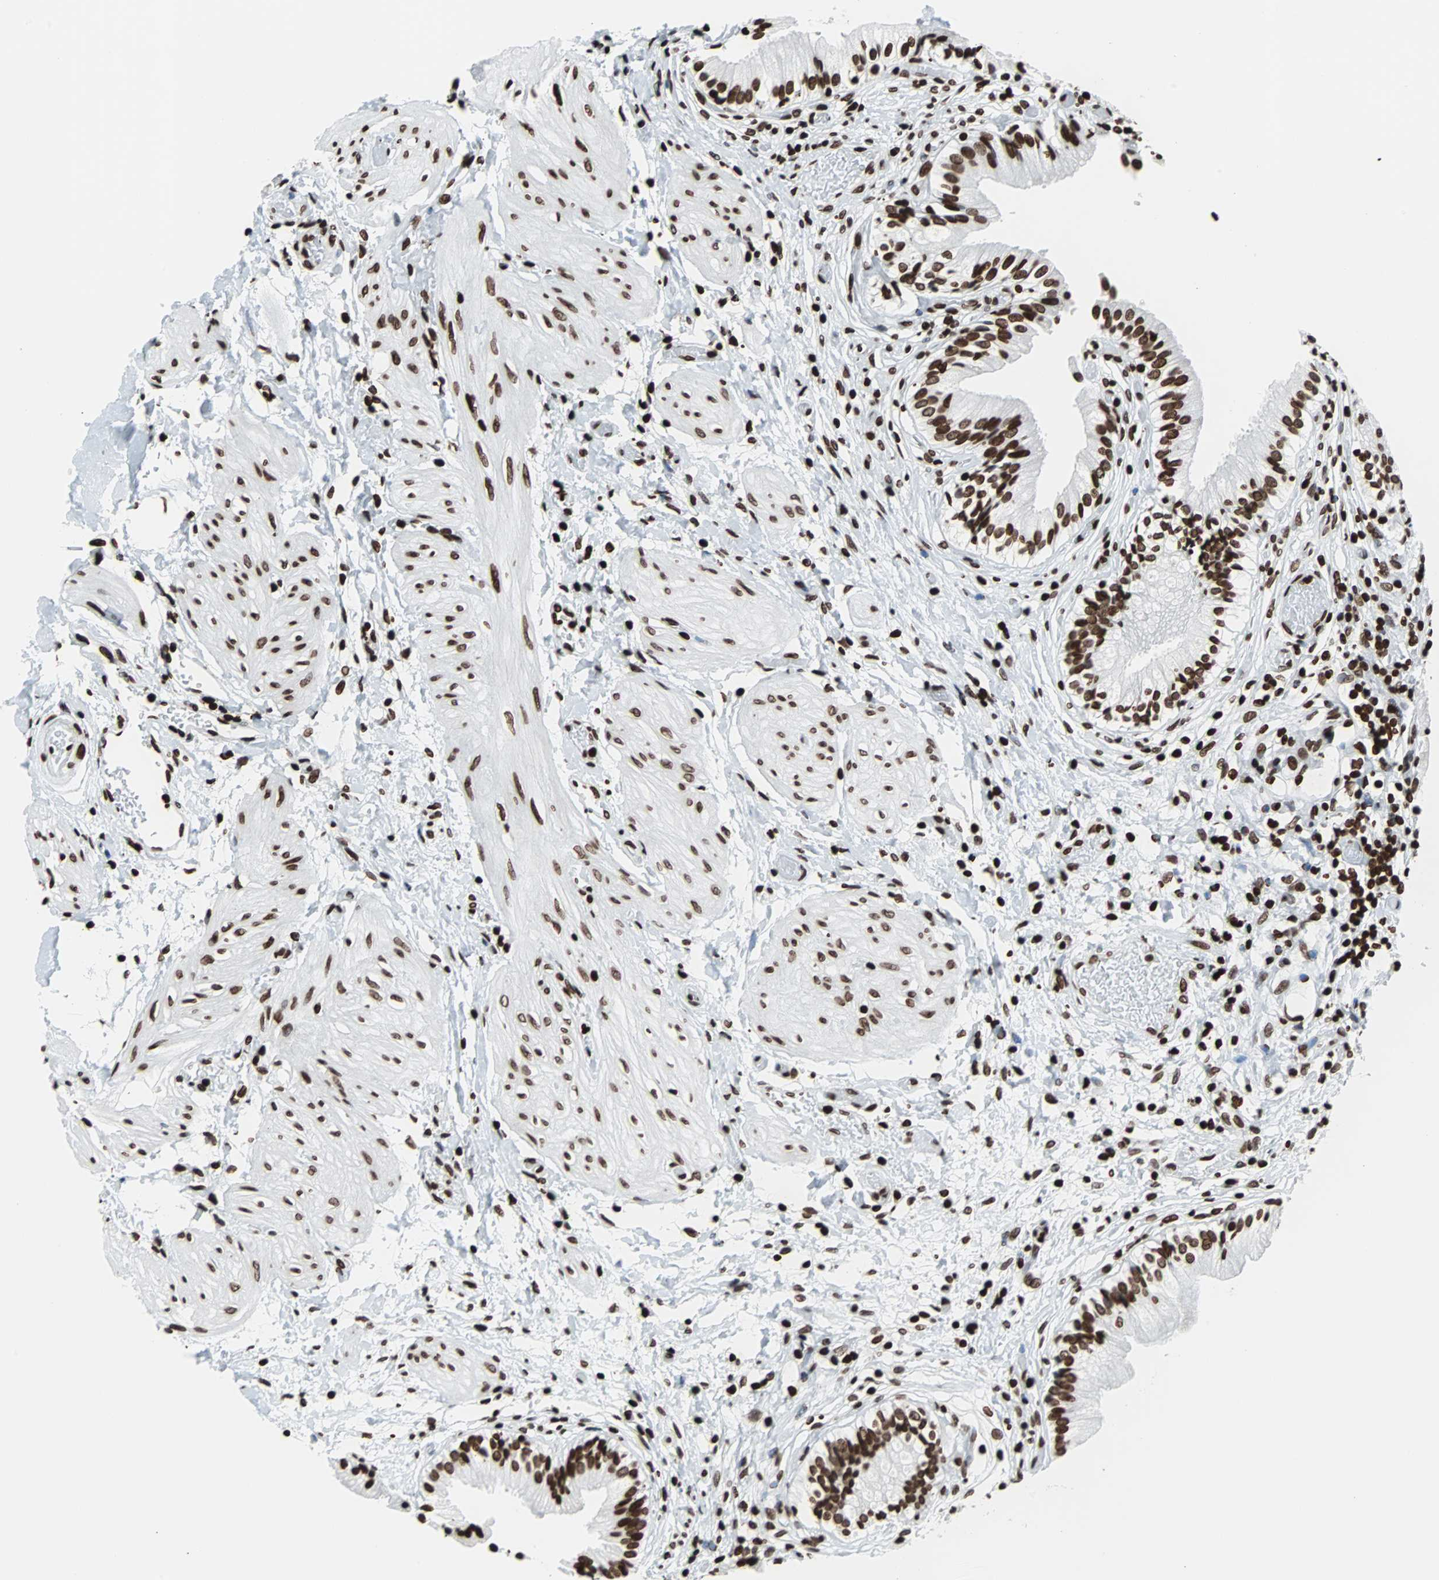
{"staining": {"intensity": "strong", "quantity": ">75%", "location": "nuclear"}, "tissue": "gallbladder", "cell_type": "Glandular cells", "image_type": "normal", "snomed": [{"axis": "morphology", "description": "Normal tissue, NOS"}, {"axis": "topography", "description": "Gallbladder"}], "caption": "Normal gallbladder demonstrates strong nuclear expression in approximately >75% of glandular cells, visualized by immunohistochemistry.", "gene": "H2BC18", "patient": {"sex": "male", "age": 65}}